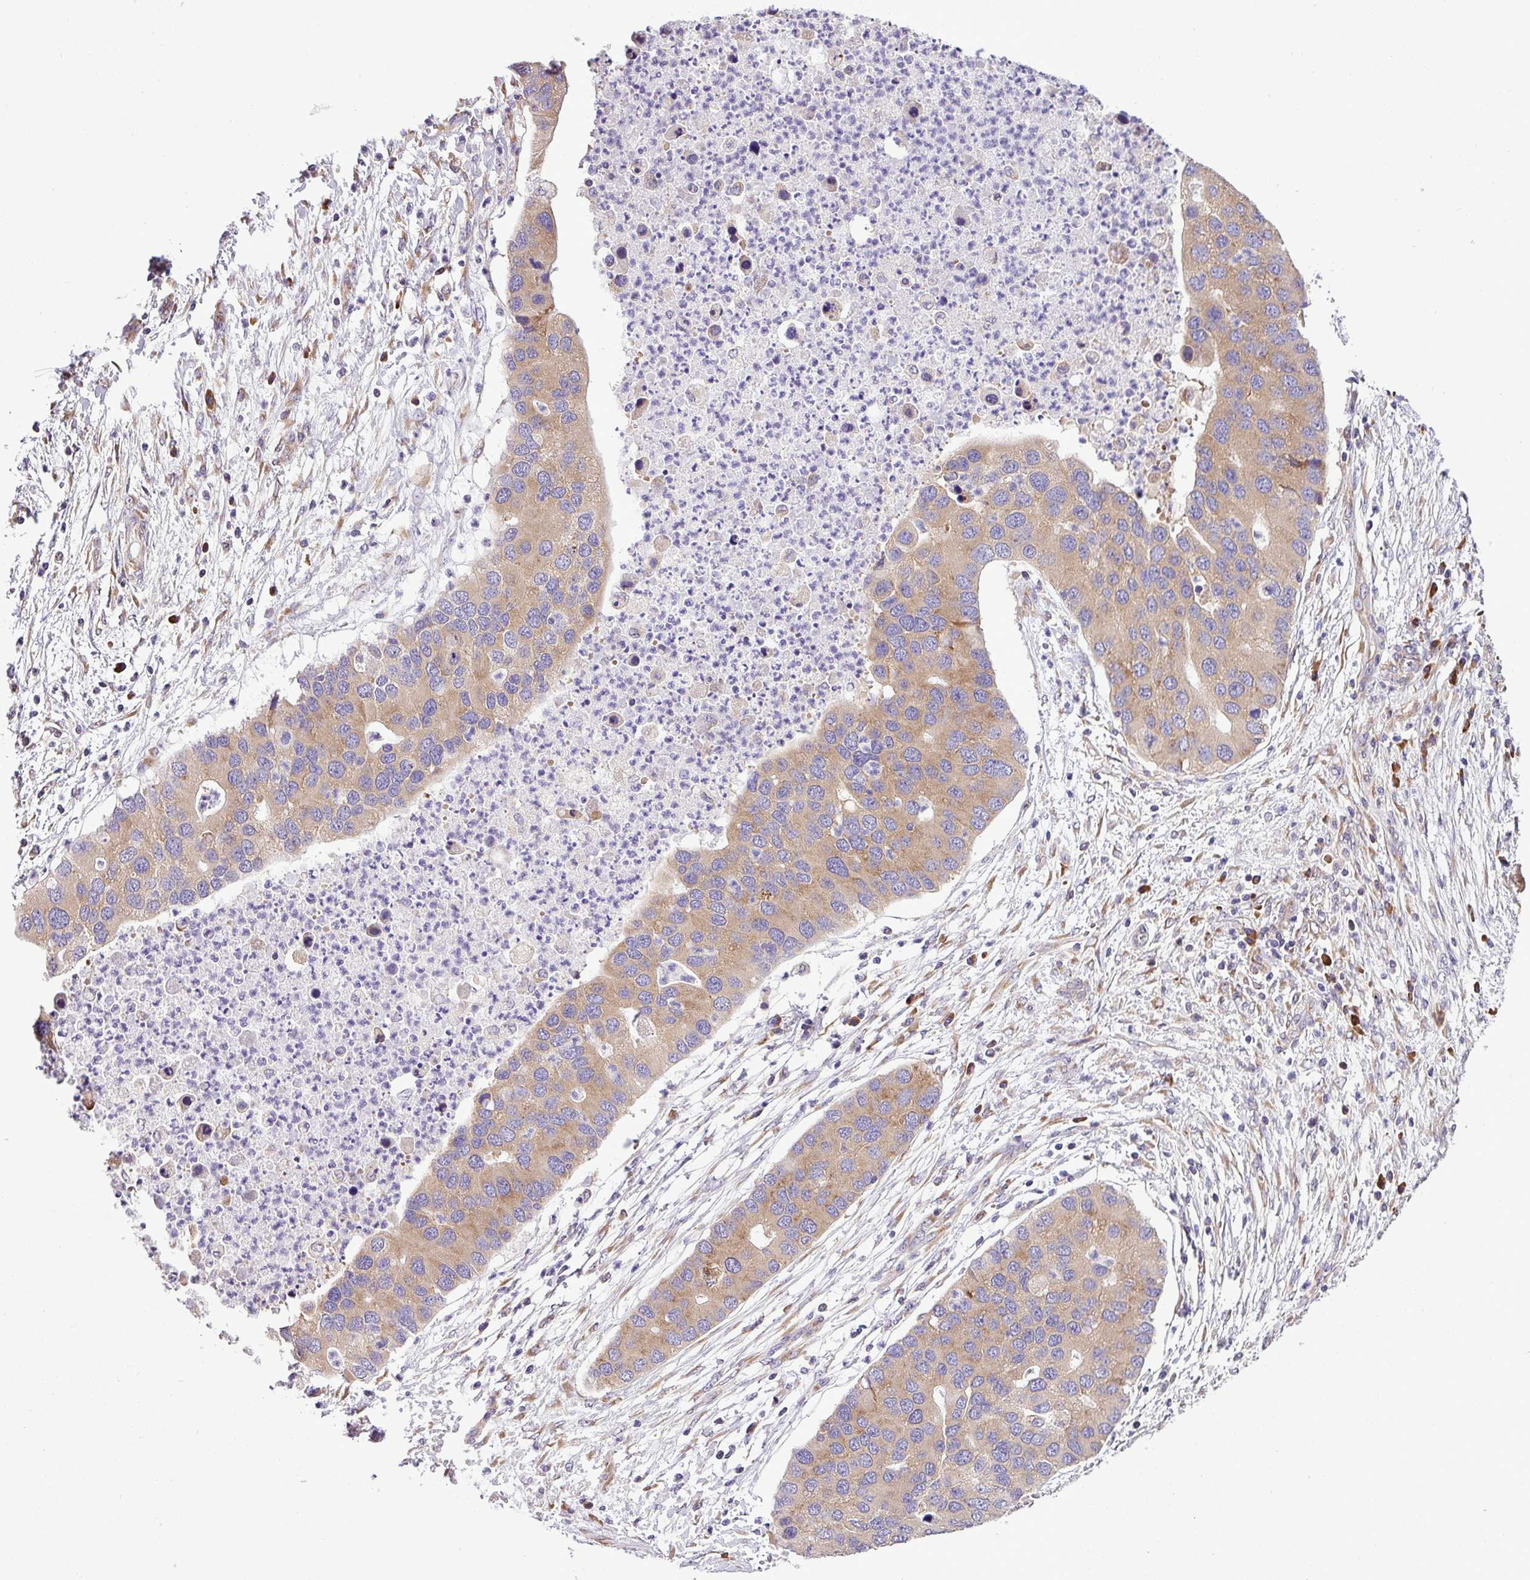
{"staining": {"intensity": "moderate", "quantity": ">75%", "location": "cytoplasmic/membranous"}, "tissue": "lung cancer", "cell_type": "Tumor cells", "image_type": "cancer", "snomed": [{"axis": "morphology", "description": "Aneuploidy"}, {"axis": "morphology", "description": "Adenocarcinoma, NOS"}, {"axis": "topography", "description": "Lymph node"}, {"axis": "topography", "description": "Lung"}], "caption": "The image reveals a brown stain indicating the presence of a protein in the cytoplasmic/membranous of tumor cells in lung cancer. The staining was performed using DAB to visualize the protein expression in brown, while the nuclei were stained in blue with hematoxylin (Magnification: 20x).", "gene": "RPL13", "patient": {"sex": "female", "age": 74}}